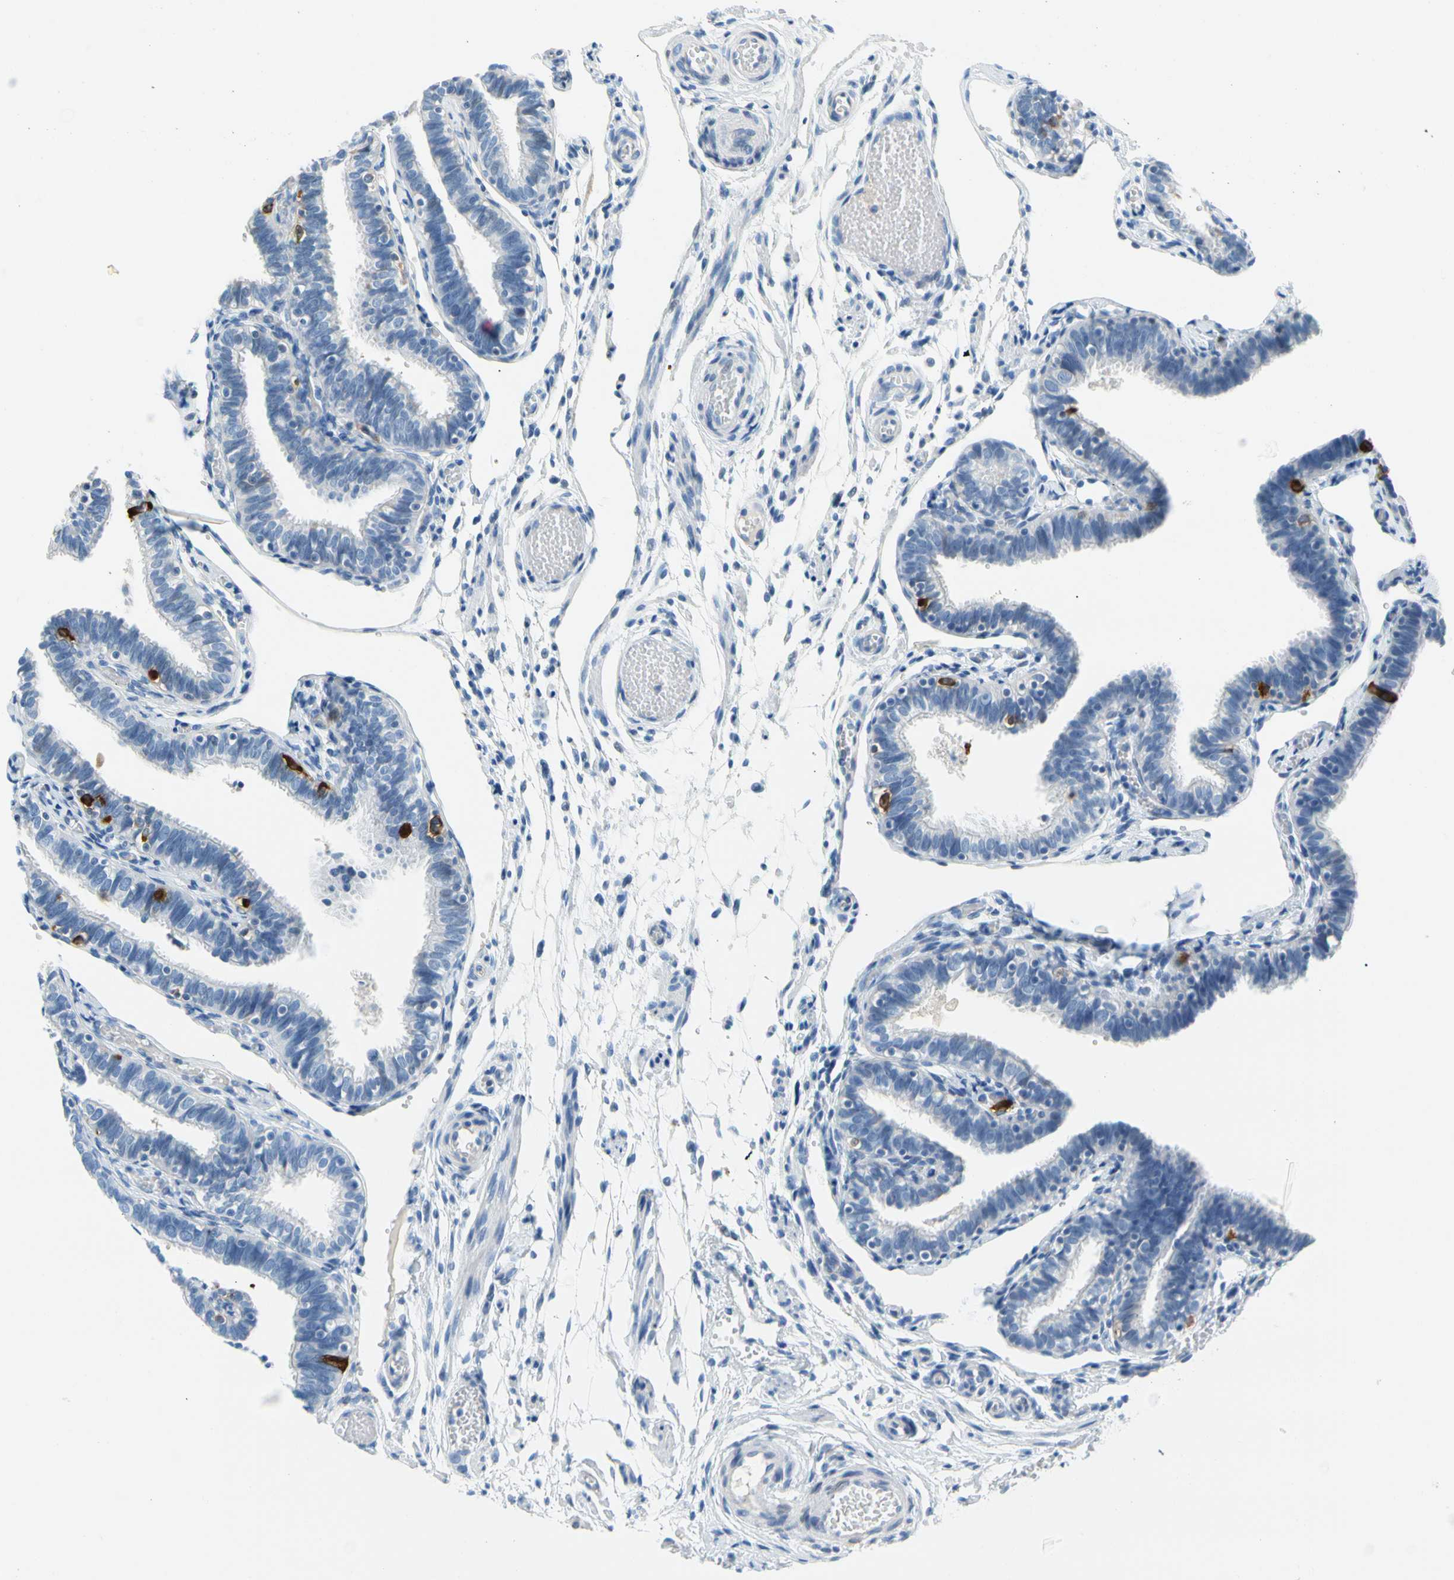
{"staining": {"intensity": "strong", "quantity": "<25%", "location": "cytoplasmic/membranous"}, "tissue": "fallopian tube", "cell_type": "Glandular cells", "image_type": "normal", "snomed": [{"axis": "morphology", "description": "Normal tissue, NOS"}, {"axis": "topography", "description": "Fallopian tube"}], "caption": "Immunohistochemical staining of normal fallopian tube exhibits strong cytoplasmic/membranous protein expression in approximately <25% of glandular cells.", "gene": "TACC3", "patient": {"sex": "female", "age": 46}}